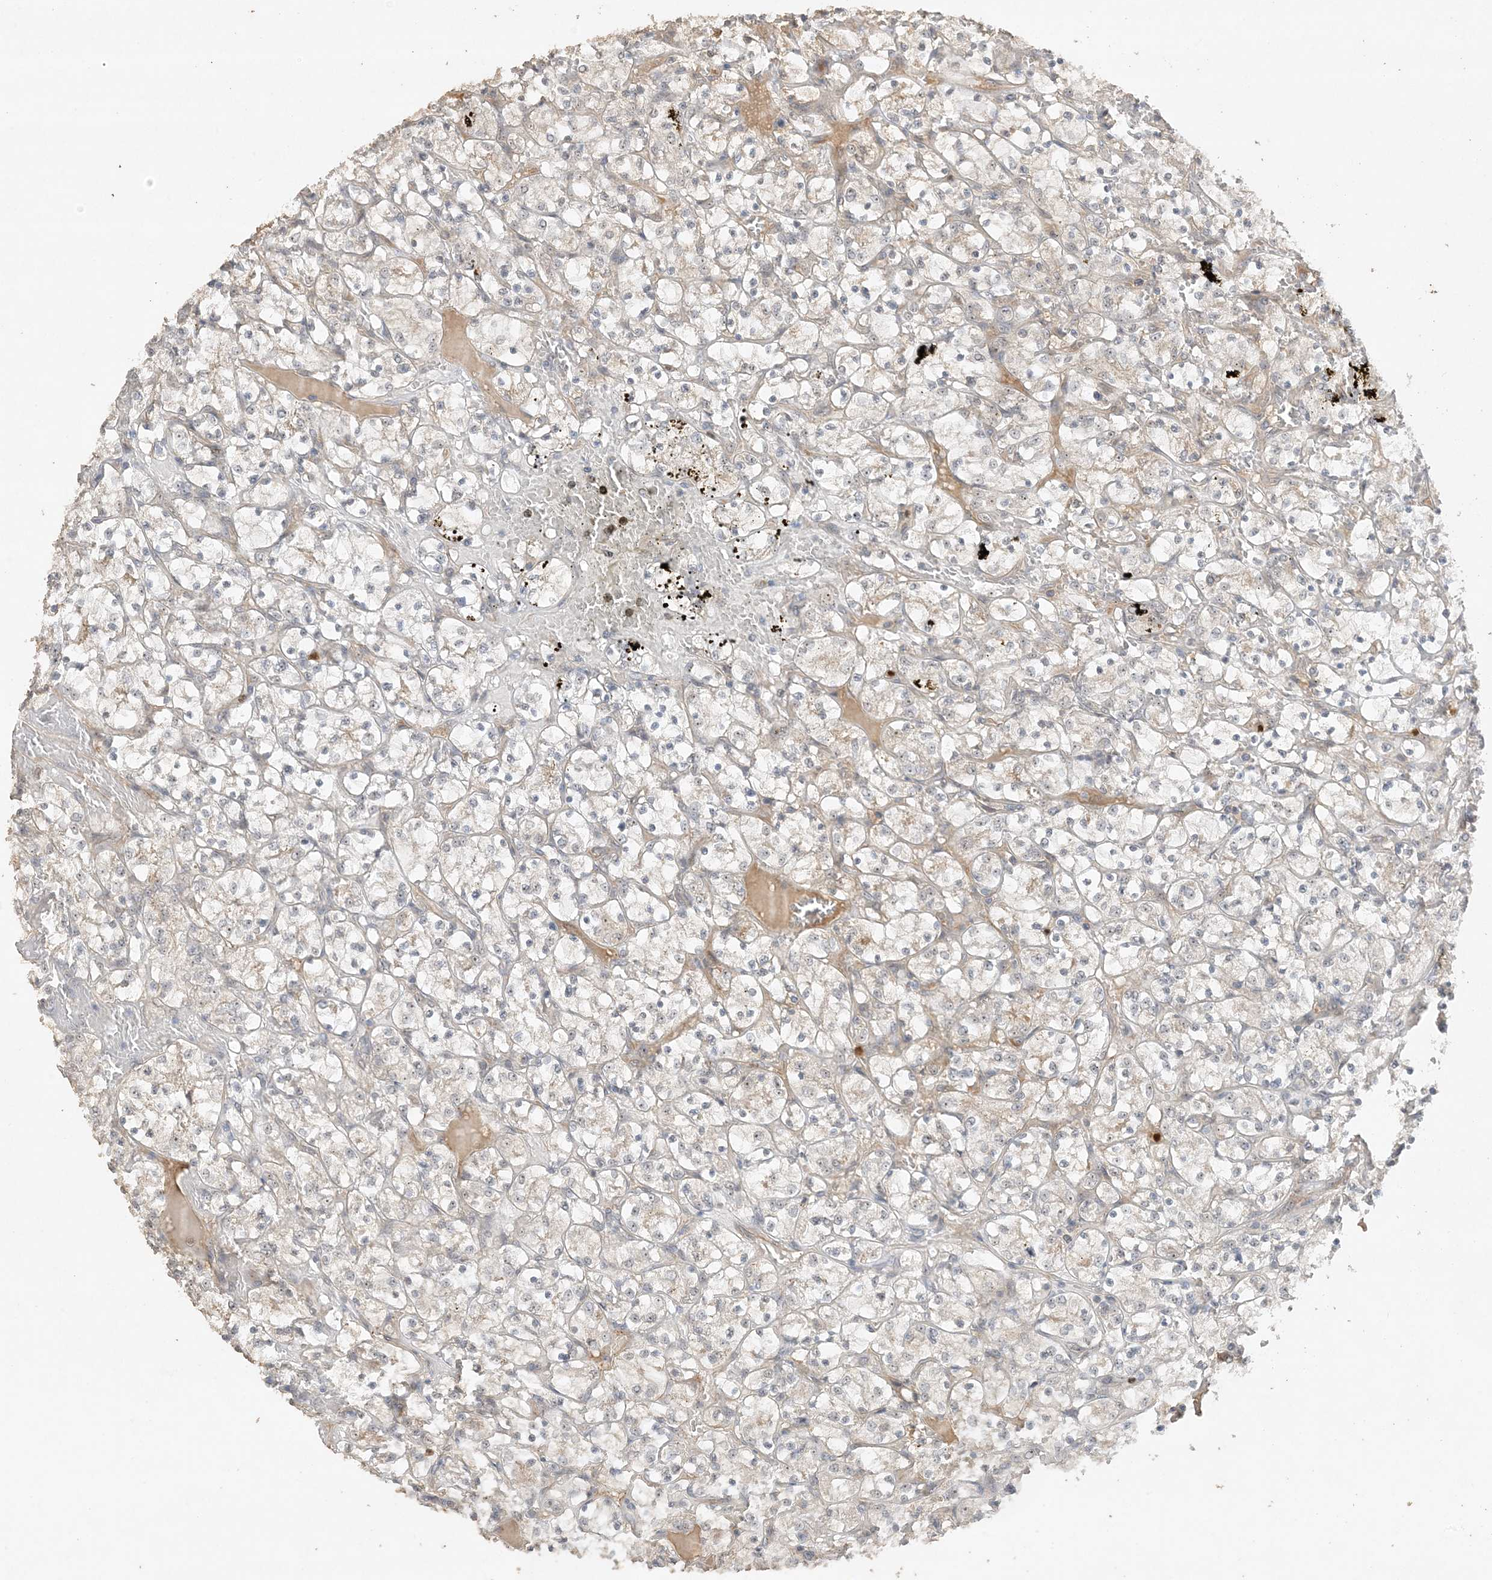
{"staining": {"intensity": "negative", "quantity": "none", "location": "none"}, "tissue": "renal cancer", "cell_type": "Tumor cells", "image_type": "cancer", "snomed": [{"axis": "morphology", "description": "Adenocarcinoma, NOS"}, {"axis": "topography", "description": "Kidney"}], "caption": "Human renal cancer (adenocarcinoma) stained for a protein using immunohistochemistry displays no staining in tumor cells.", "gene": "DDX18", "patient": {"sex": "female", "age": 69}}